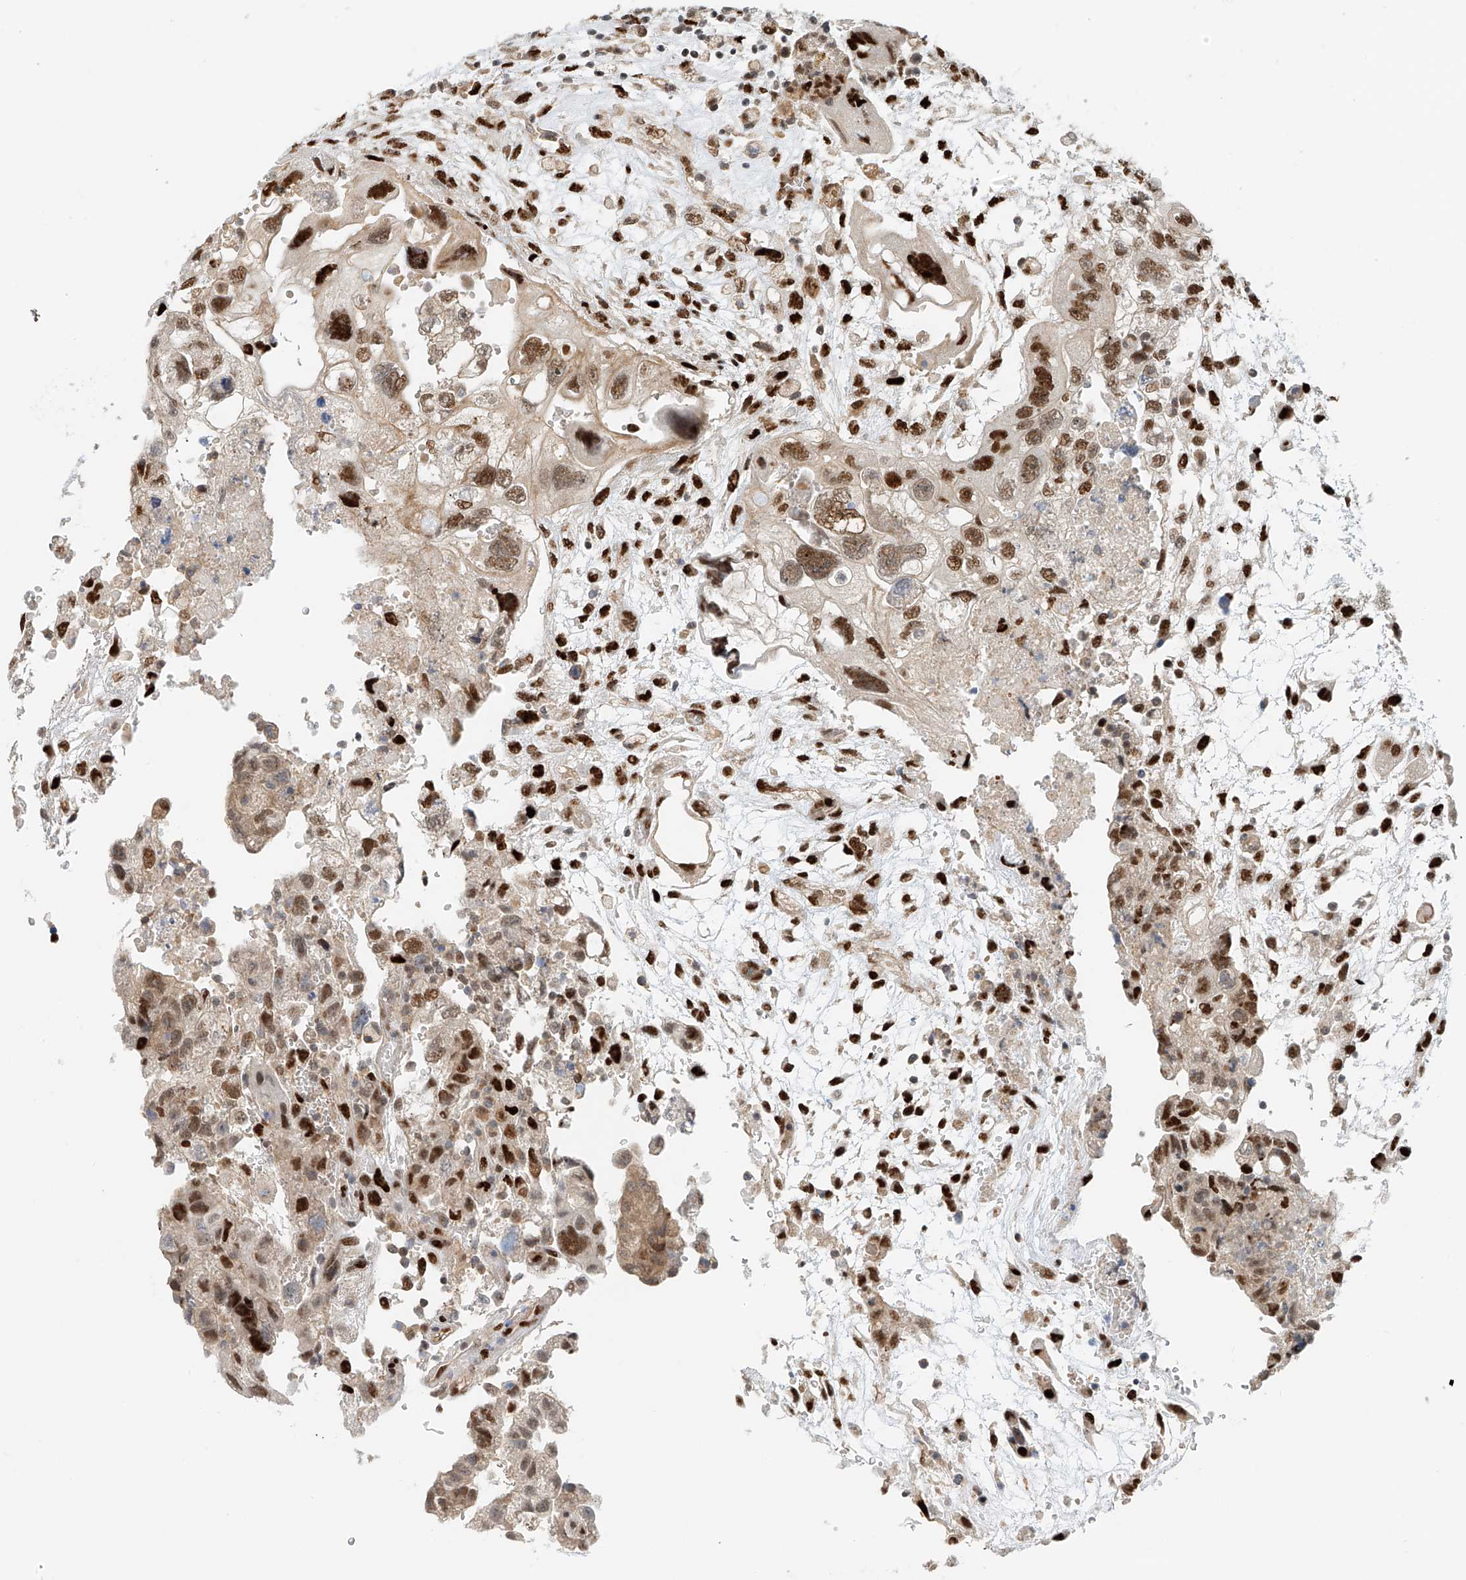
{"staining": {"intensity": "strong", "quantity": ">75%", "location": "nuclear"}, "tissue": "testis cancer", "cell_type": "Tumor cells", "image_type": "cancer", "snomed": [{"axis": "morphology", "description": "Carcinoma, Embryonal, NOS"}, {"axis": "topography", "description": "Testis"}], "caption": "Embryonal carcinoma (testis) tissue reveals strong nuclear expression in about >75% of tumor cells, visualized by immunohistochemistry.", "gene": "ZNF514", "patient": {"sex": "male", "age": 36}}